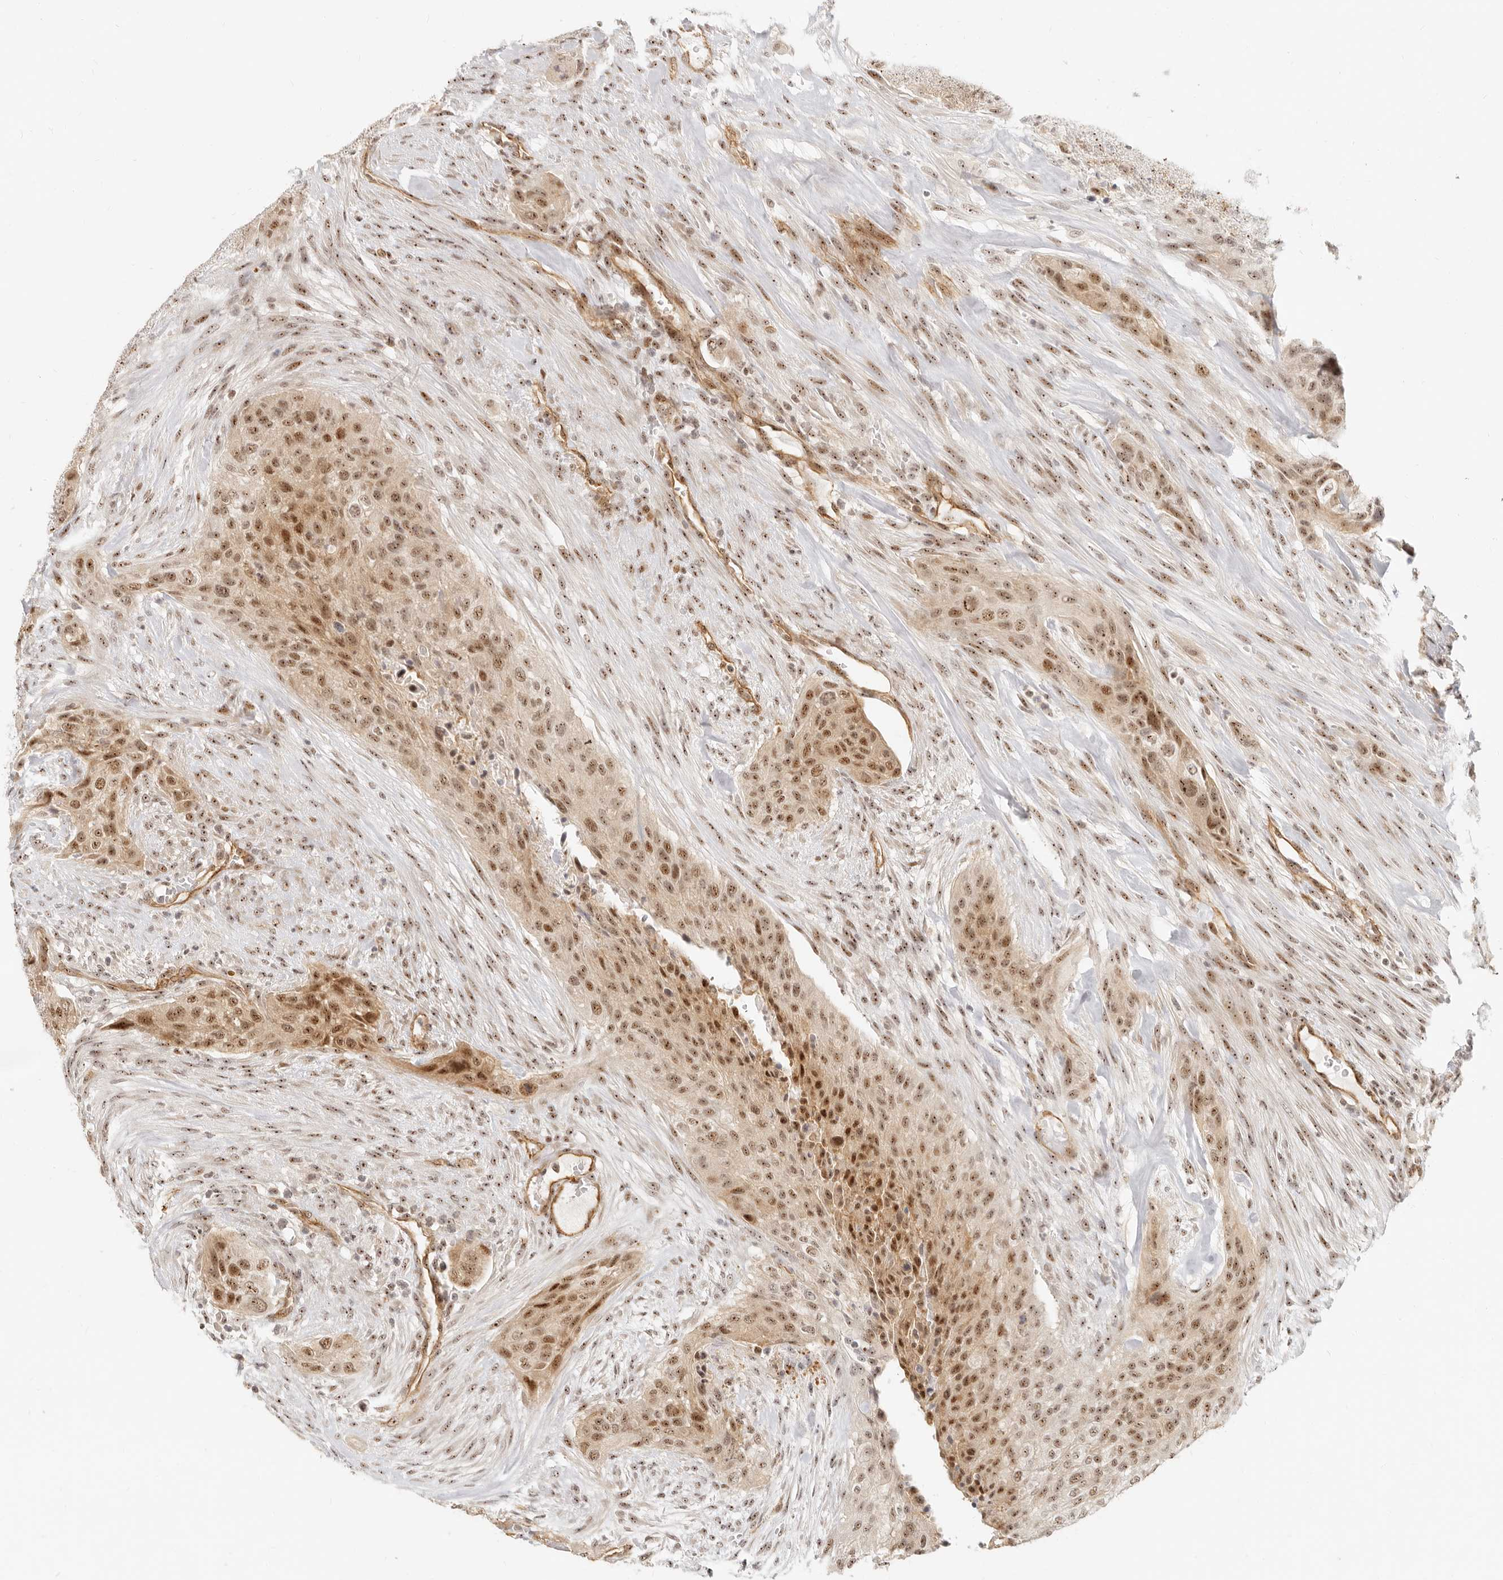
{"staining": {"intensity": "moderate", "quantity": ">75%", "location": "nuclear"}, "tissue": "urothelial cancer", "cell_type": "Tumor cells", "image_type": "cancer", "snomed": [{"axis": "morphology", "description": "Urothelial carcinoma, High grade"}, {"axis": "topography", "description": "Urinary bladder"}], "caption": "IHC image of human urothelial carcinoma (high-grade) stained for a protein (brown), which demonstrates medium levels of moderate nuclear expression in about >75% of tumor cells.", "gene": "BAP1", "patient": {"sex": "male", "age": 35}}